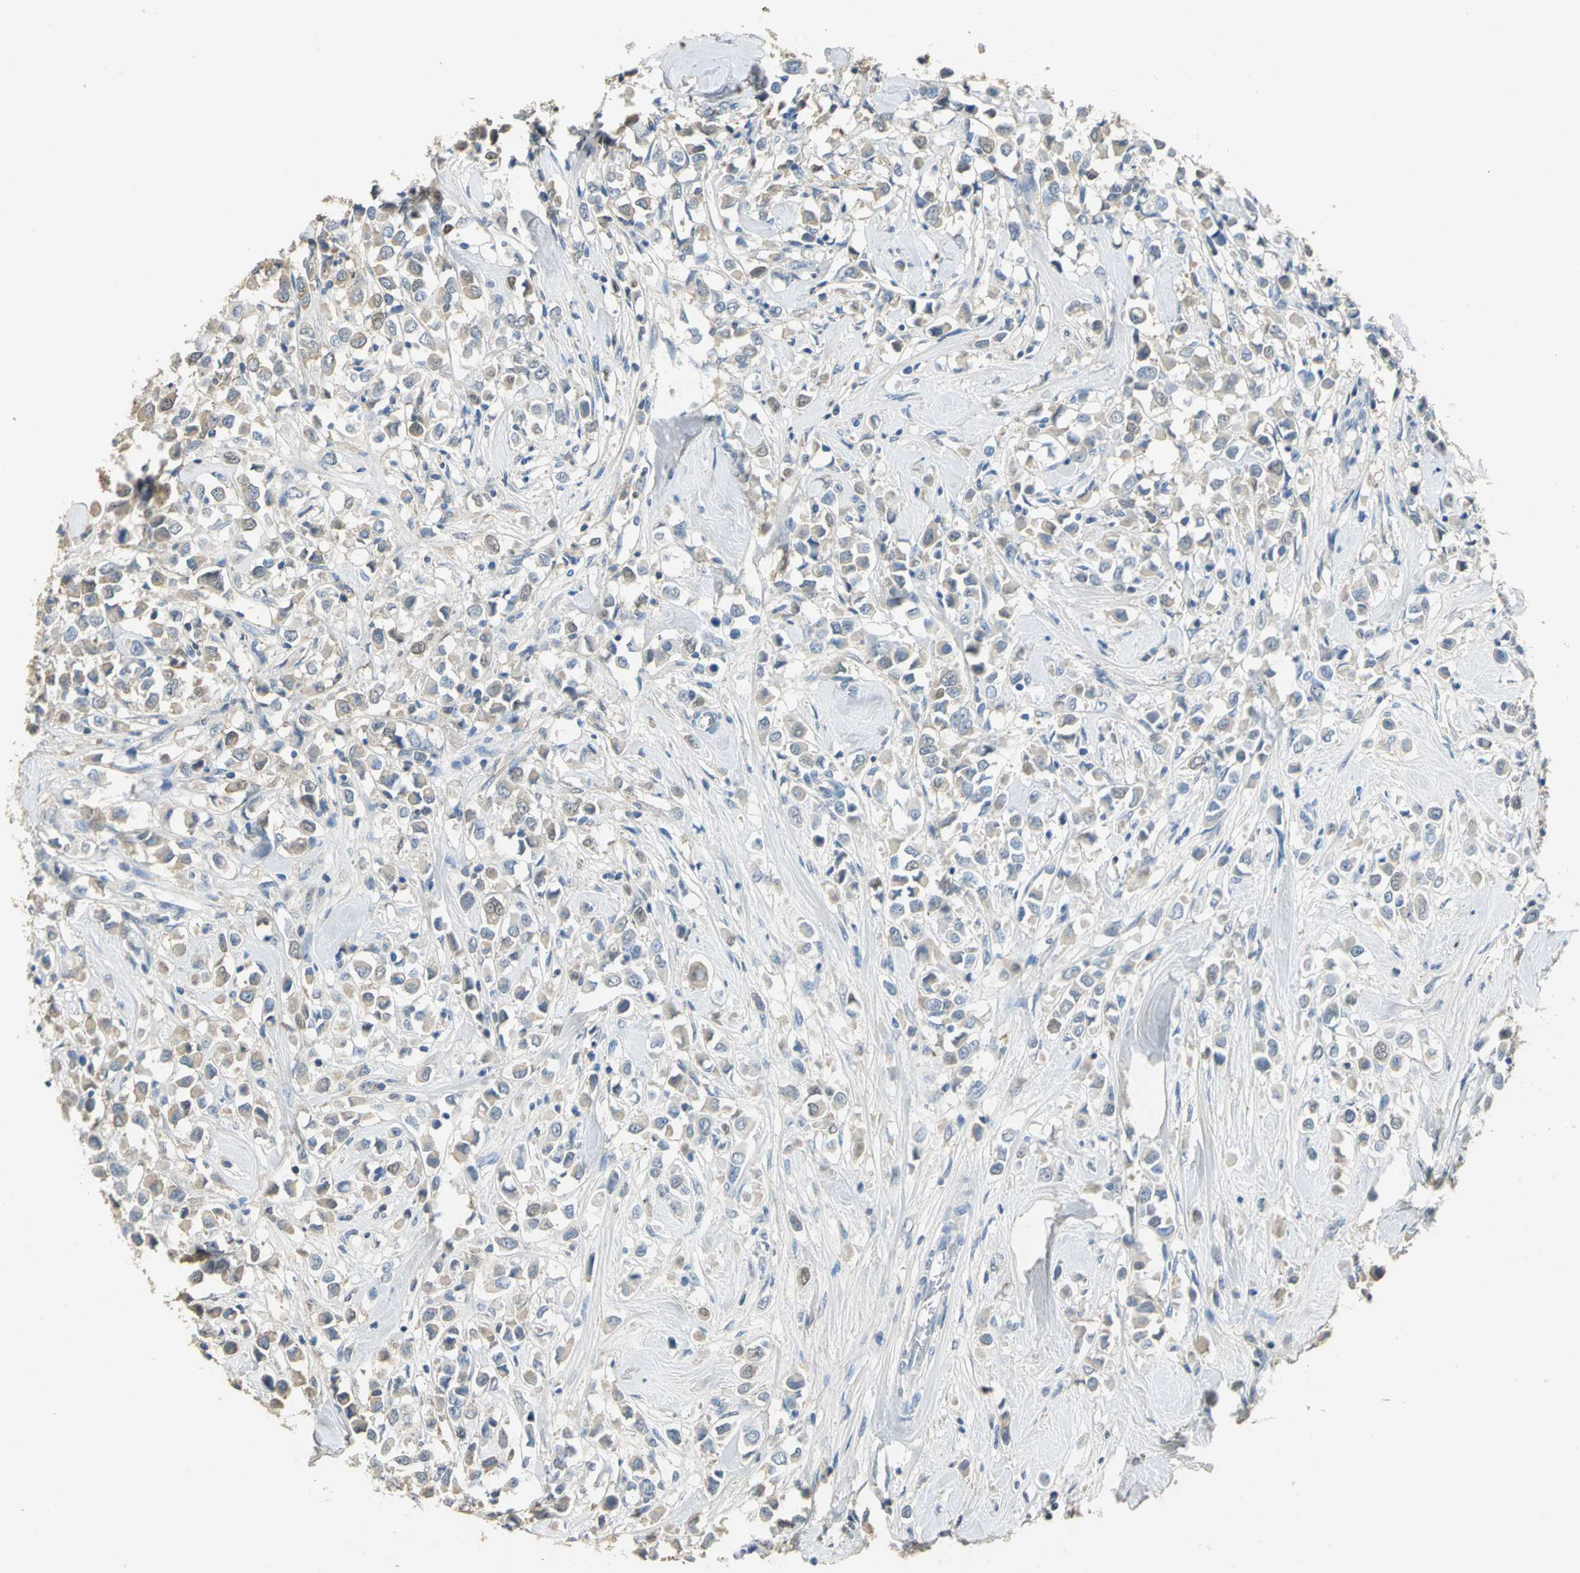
{"staining": {"intensity": "moderate", "quantity": ">75%", "location": "cytoplasmic/membranous"}, "tissue": "breast cancer", "cell_type": "Tumor cells", "image_type": "cancer", "snomed": [{"axis": "morphology", "description": "Duct carcinoma"}, {"axis": "topography", "description": "Breast"}], "caption": "The immunohistochemical stain labels moderate cytoplasmic/membranous positivity in tumor cells of breast cancer tissue.", "gene": "GYG2", "patient": {"sex": "female", "age": 61}}